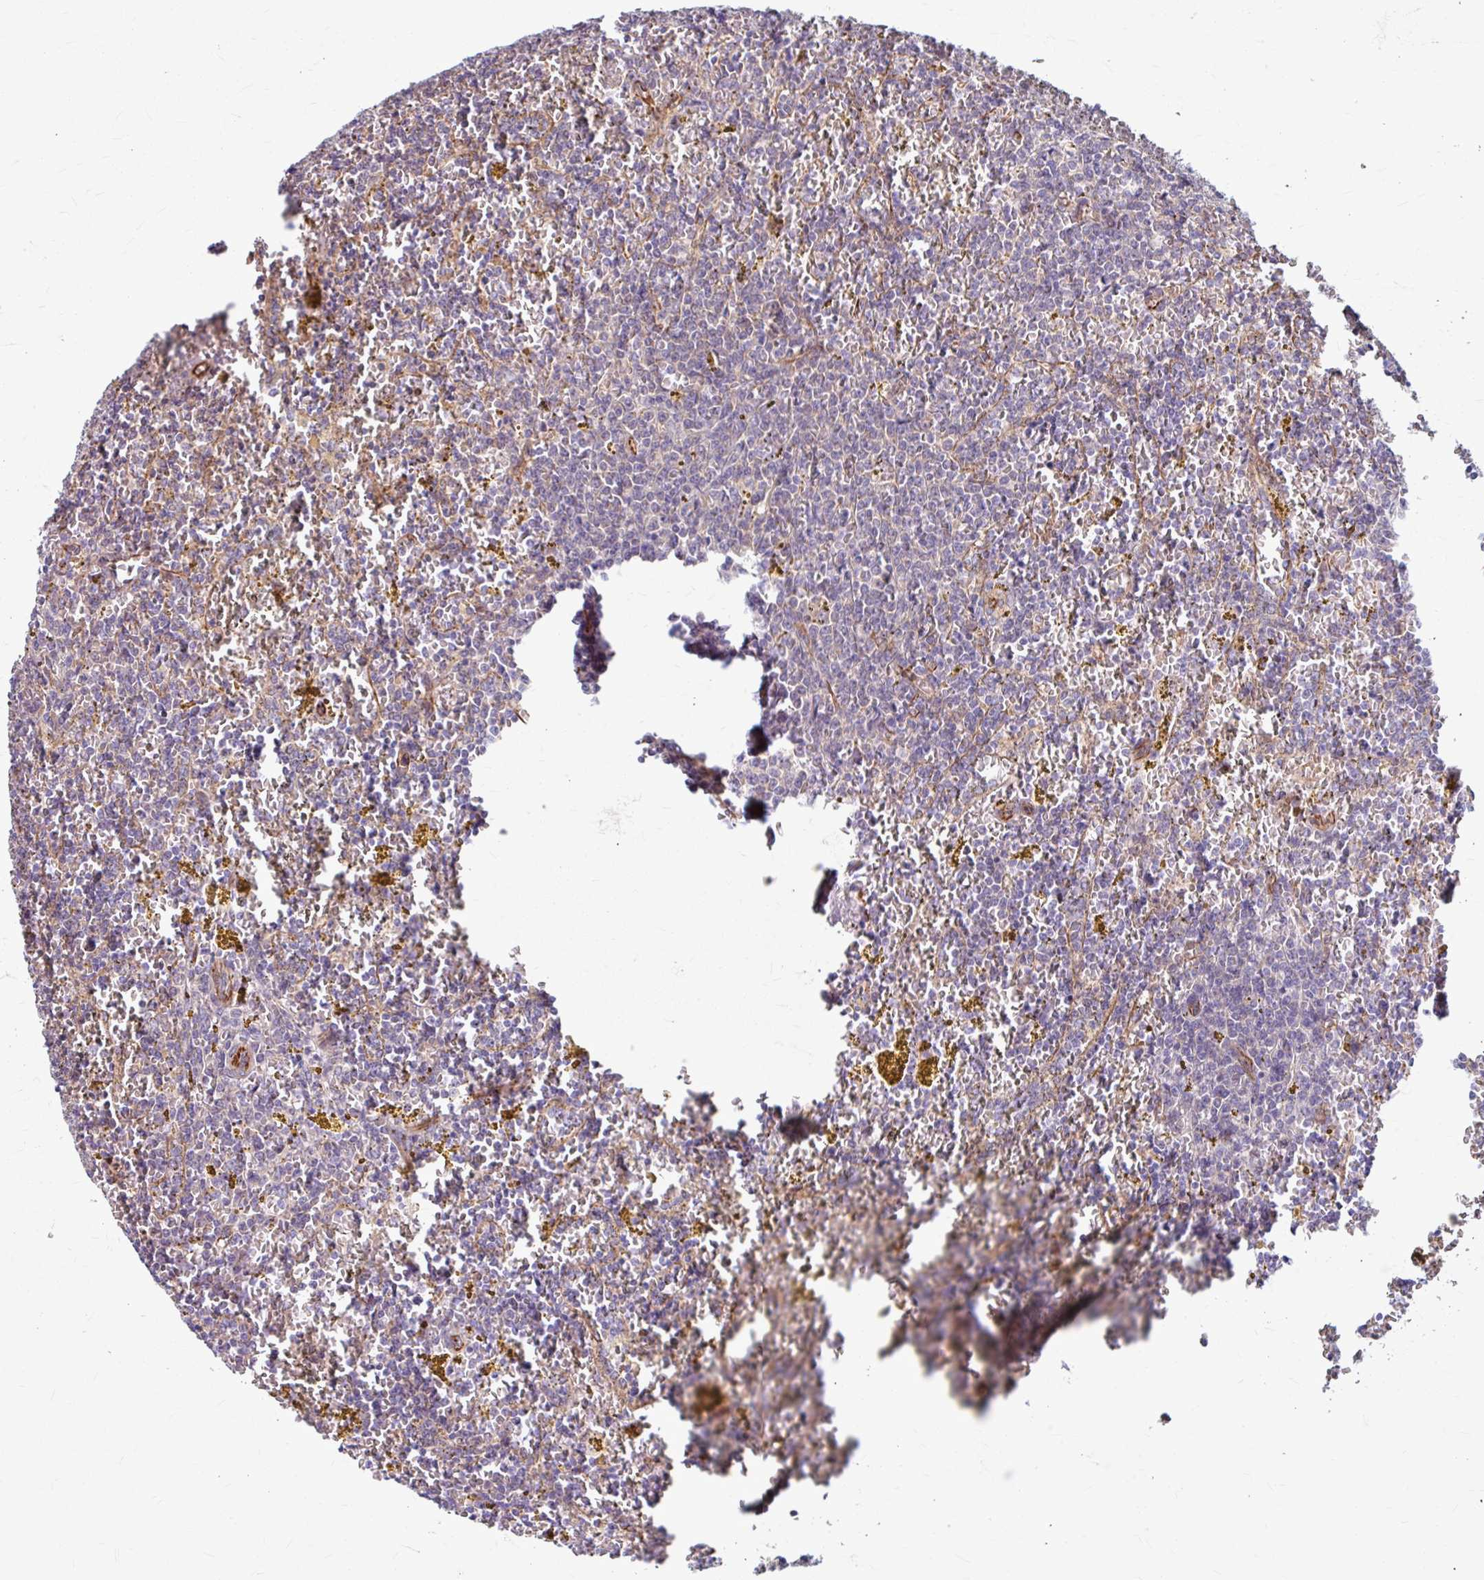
{"staining": {"intensity": "negative", "quantity": "none", "location": "none"}, "tissue": "lymphoma", "cell_type": "Tumor cells", "image_type": "cancer", "snomed": [{"axis": "morphology", "description": "Malignant lymphoma, non-Hodgkin's type, Low grade"}, {"axis": "topography", "description": "Spleen"}, {"axis": "topography", "description": "Lymph node"}], "caption": "An image of human lymphoma is negative for staining in tumor cells.", "gene": "DAAM2", "patient": {"sex": "female", "age": 66}}